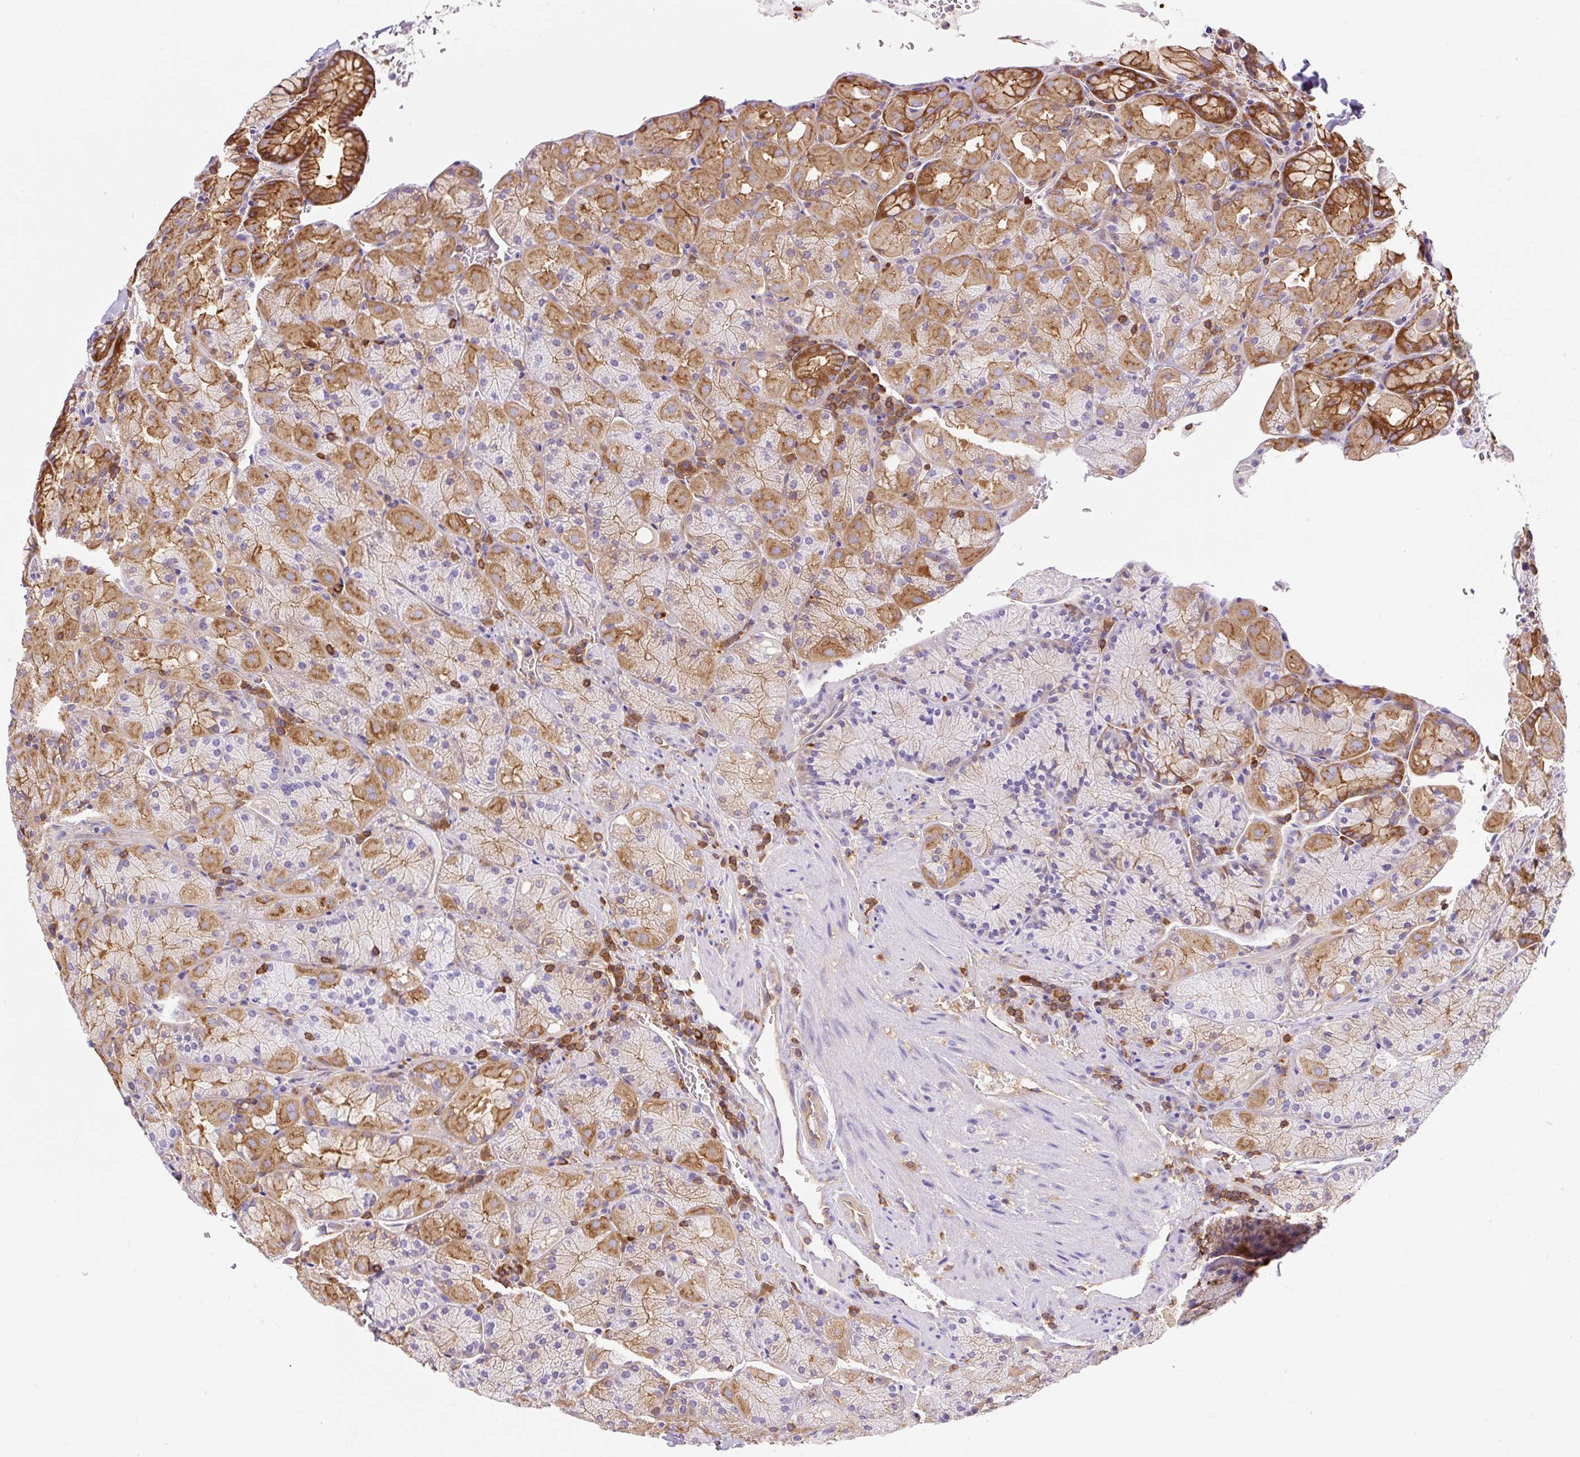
{"staining": {"intensity": "strong", "quantity": "25%-75%", "location": "cytoplasmic/membranous"}, "tissue": "stomach", "cell_type": "Glandular cells", "image_type": "normal", "snomed": [{"axis": "morphology", "description": "Normal tissue, NOS"}, {"axis": "topography", "description": "Stomach, upper"}, {"axis": "topography", "description": "Stomach, lower"}], "caption": "This micrograph exhibits IHC staining of normal stomach, with high strong cytoplasmic/membranous expression in approximately 25%-75% of glandular cells.", "gene": "DNM2", "patient": {"sex": "male", "age": 80}}